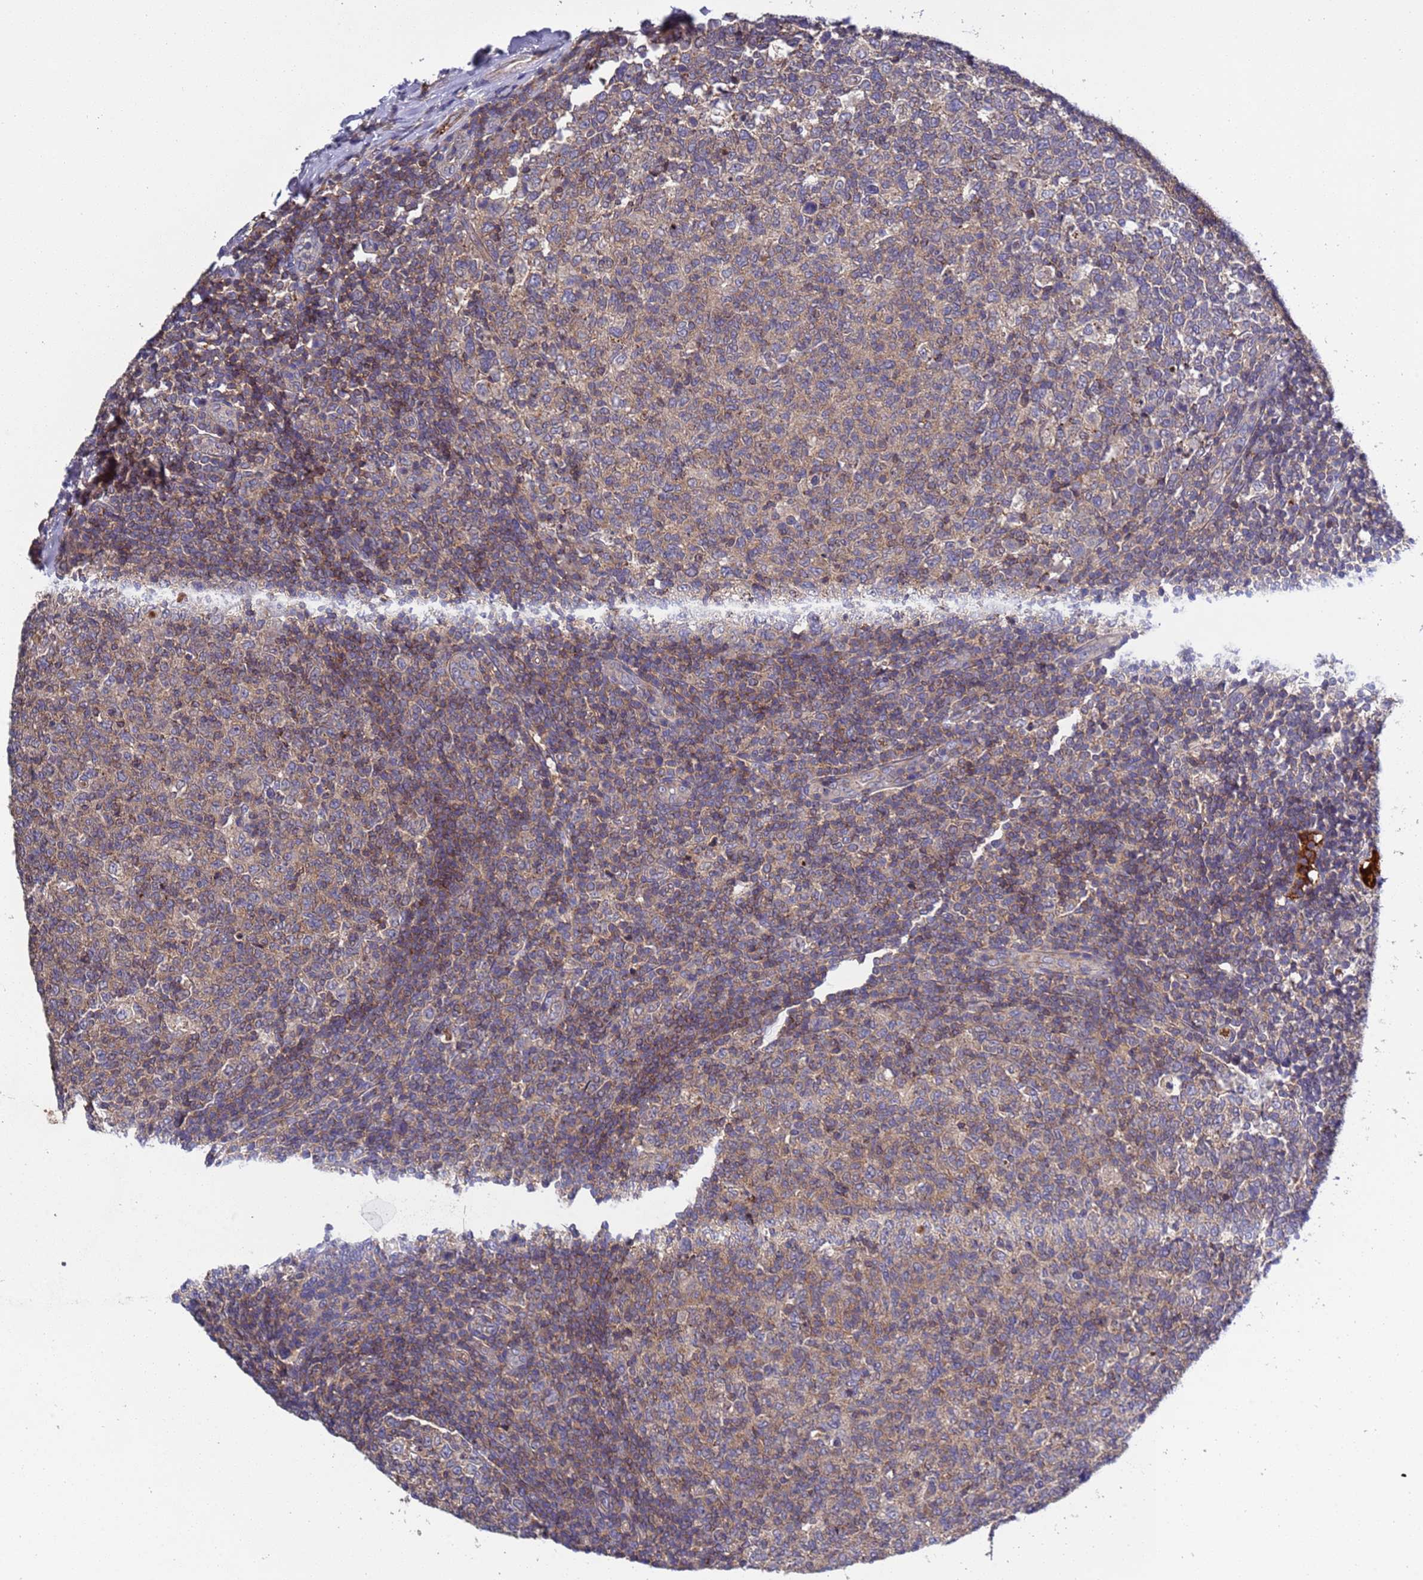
{"staining": {"intensity": "weak", "quantity": "25%-75%", "location": "cytoplasmic/membranous"}, "tissue": "tonsil", "cell_type": "Germinal center cells", "image_type": "normal", "snomed": [{"axis": "morphology", "description": "Normal tissue, NOS"}, {"axis": "topography", "description": "Tonsil"}], "caption": "A micrograph of human tonsil stained for a protein reveals weak cytoplasmic/membranous brown staining in germinal center cells. (DAB IHC with brightfield microscopy, high magnification).", "gene": "PARP16", "patient": {"sex": "female", "age": 19}}